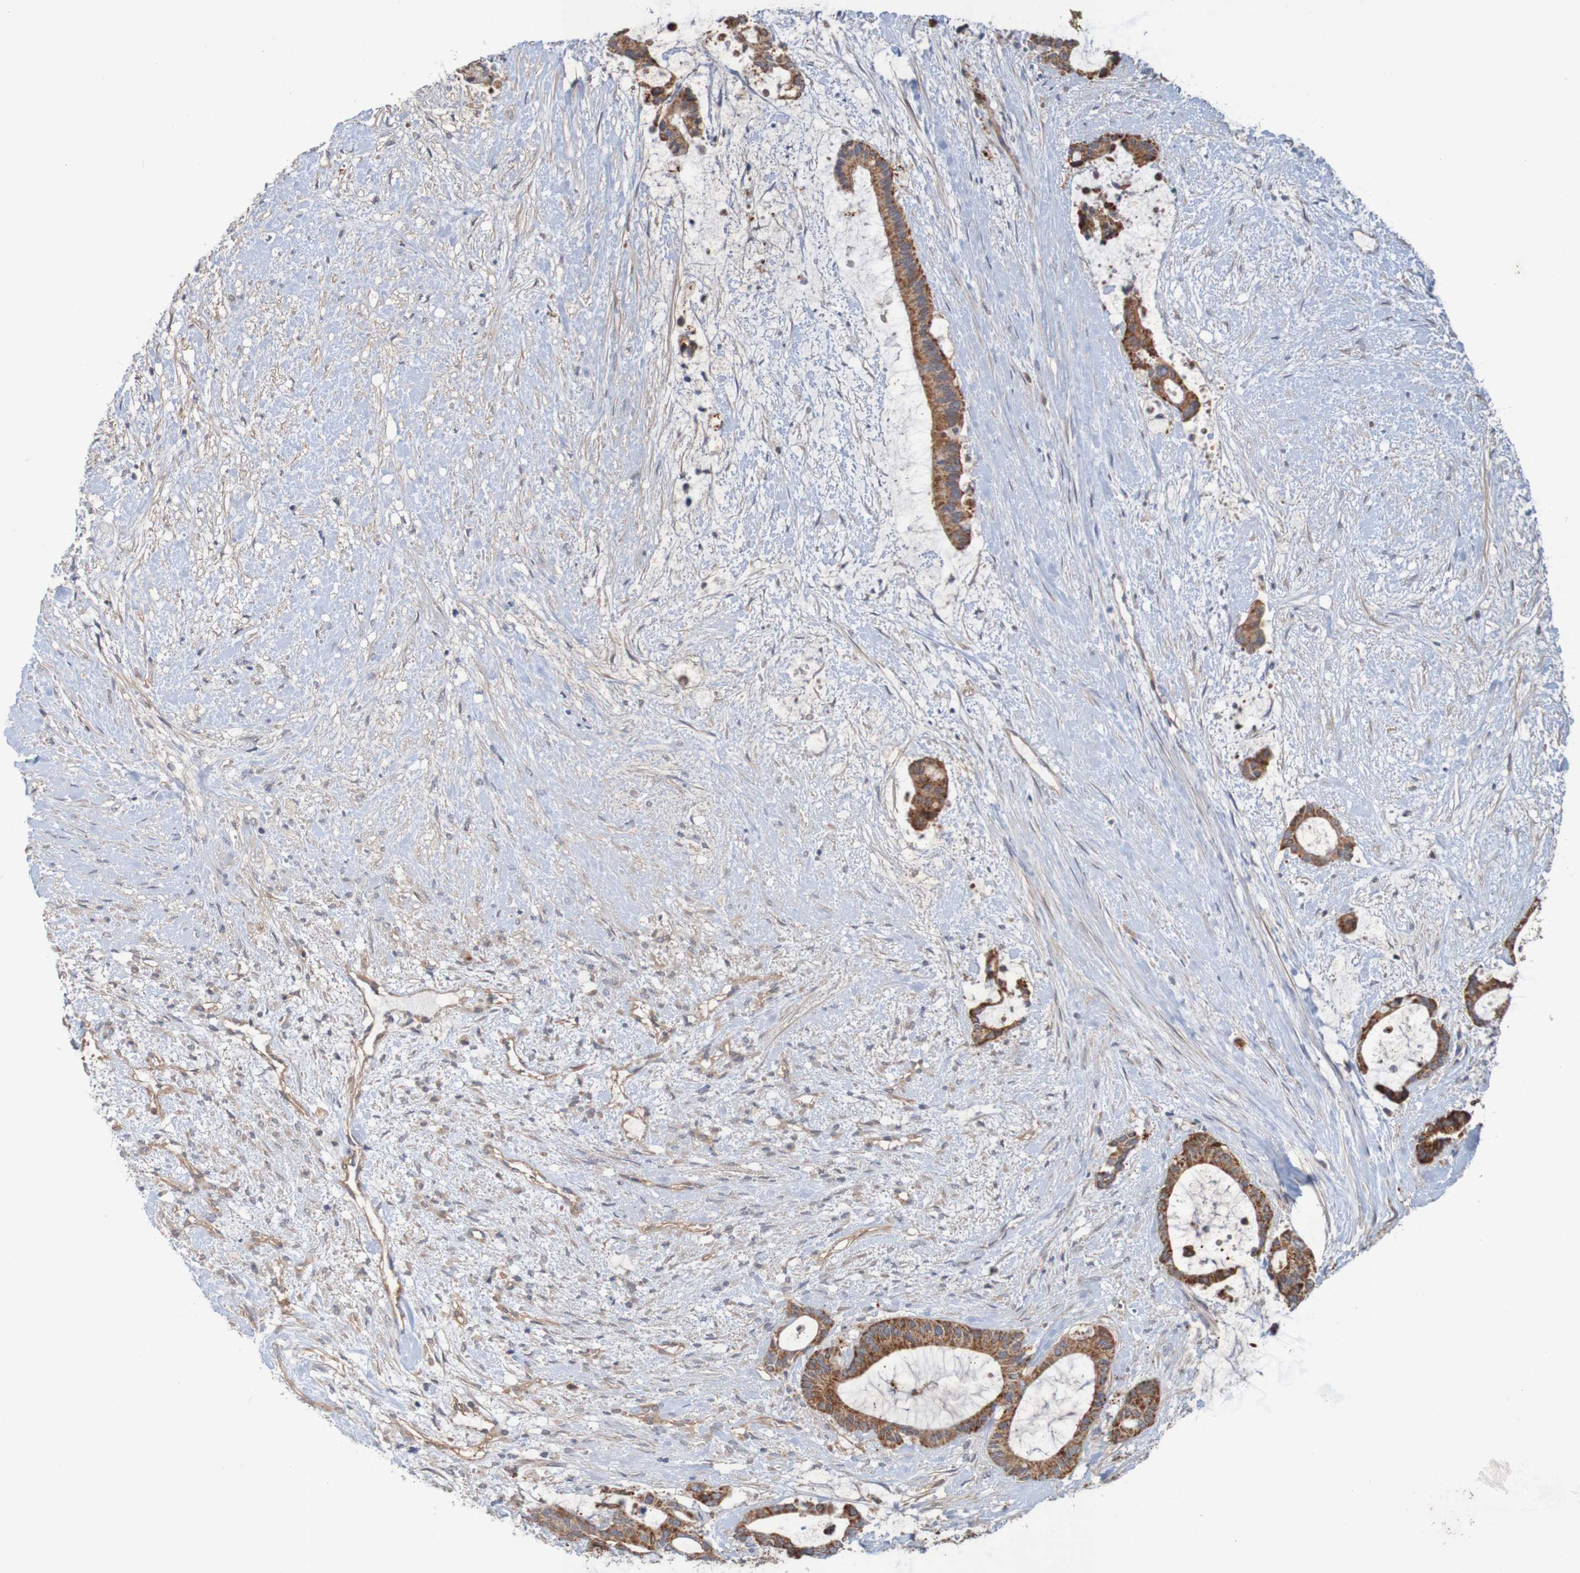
{"staining": {"intensity": "strong", "quantity": ">75%", "location": "cytoplasmic/membranous"}, "tissue": "liver cancer", "cell_type": "Tumor cells", "image_type": "cancer", "snomed": [{"axis": "morphology", "description": "Normal tissue, NOS"}, {"axis": "morphology", "description": "Cholangiocarcinoma"}, {"axis": "topography", "description": "Liver"}, {"axis": "topography", "description": "Peripheral nerve tissue"}], "caption": "Tumor cells display strong cytoplasmic/membranous staining in about >75% of cells in liver cancer (cholangiocarcinoma).", "gene": "NAV2", "patient": {"sex": "female", "age": 73}}